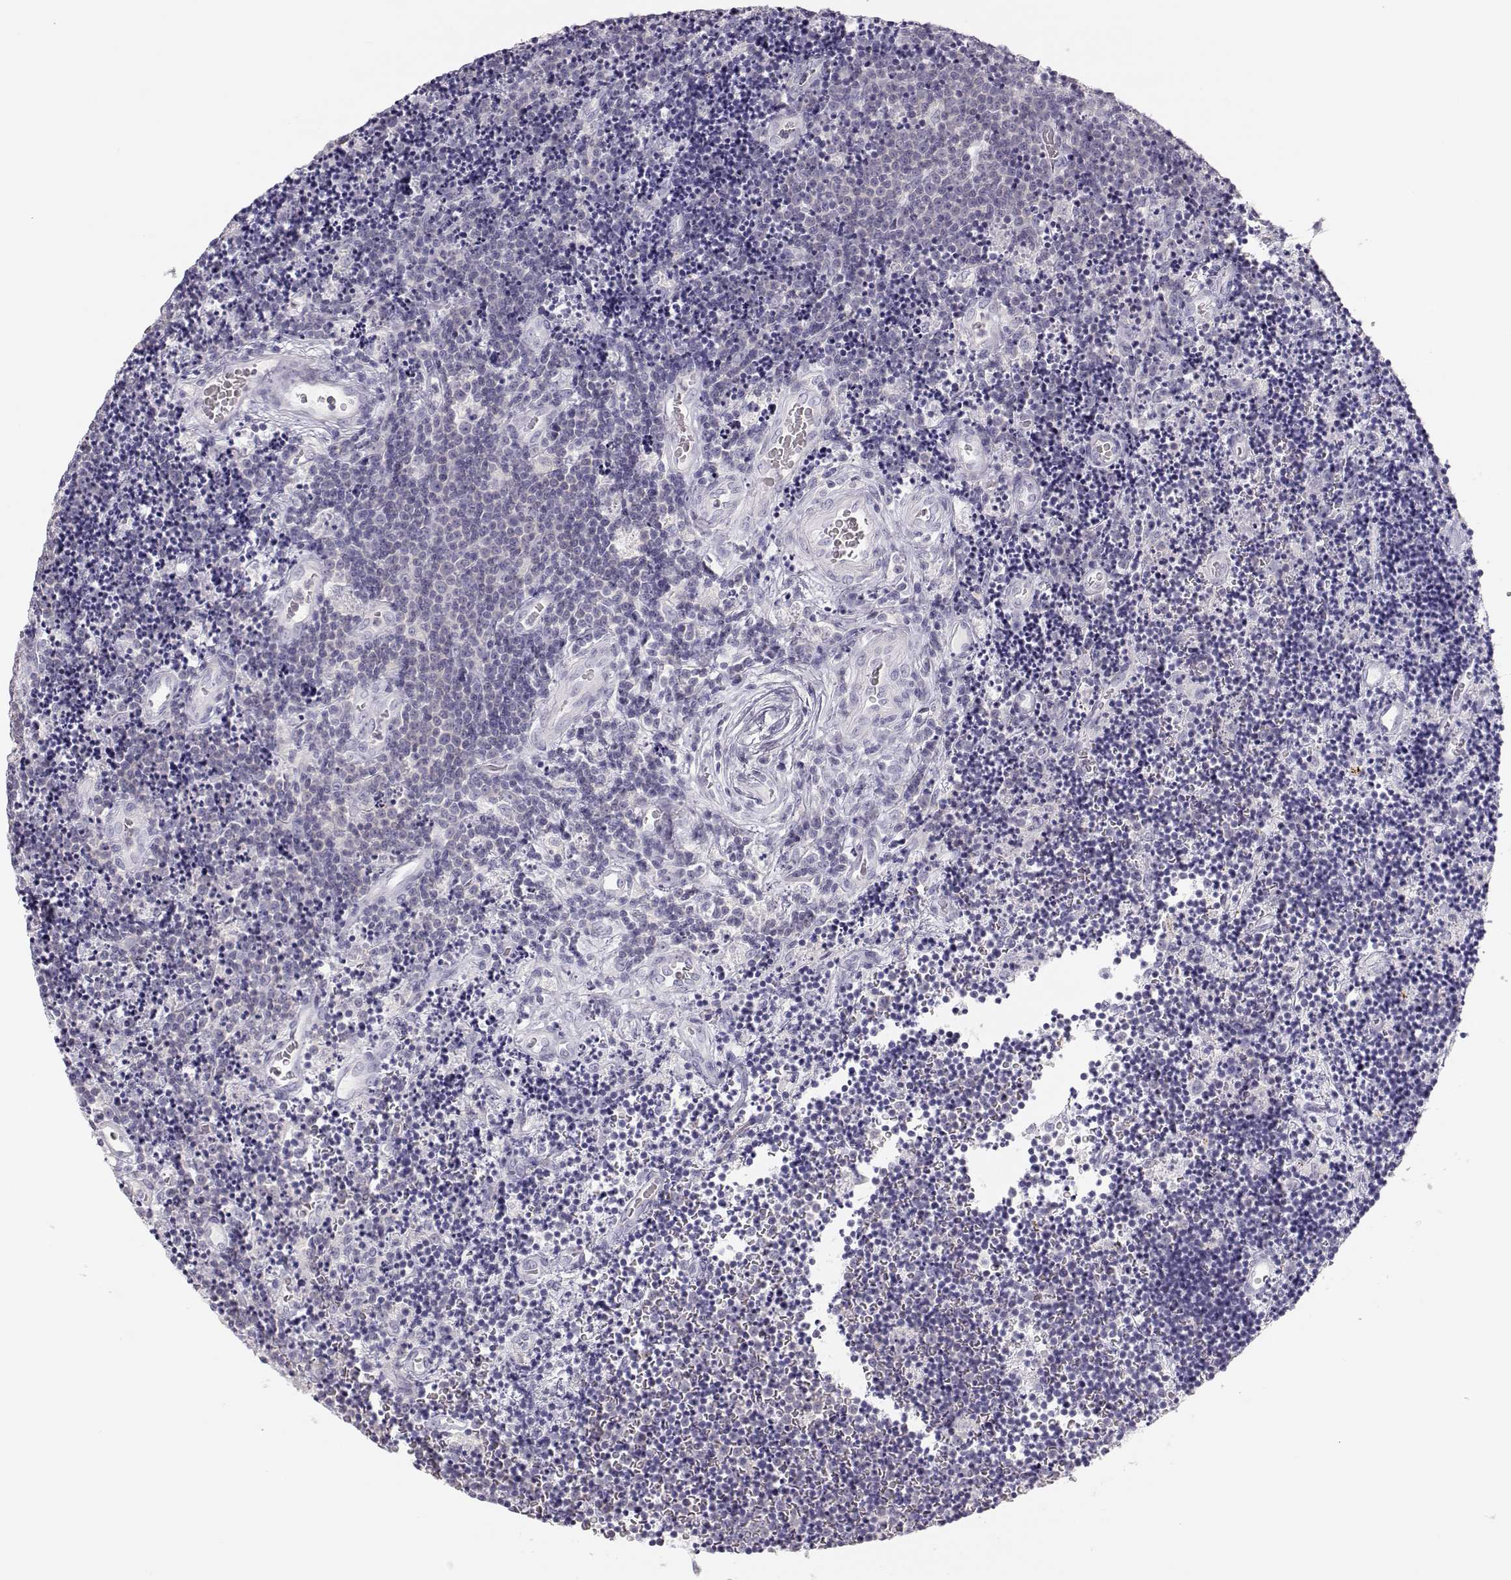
{"staining": {"intensity": "negative", "quantity": "none", "location": "none"}, "tissue": "lymphoma", "cell_type": "Tumor cells", "image_type": "cancer", "snomed": [{"axis": "morphology", "description": "Malignant lymphoma, non-Hodgkin's type, Low grade"}, {"axis": "topography", "description": "Brain"}], "caption": "There is no significant positivity in tumor cells of lymphoma.", "gene": "LEPR", "patient": {"sex": "female", "age": 66}}